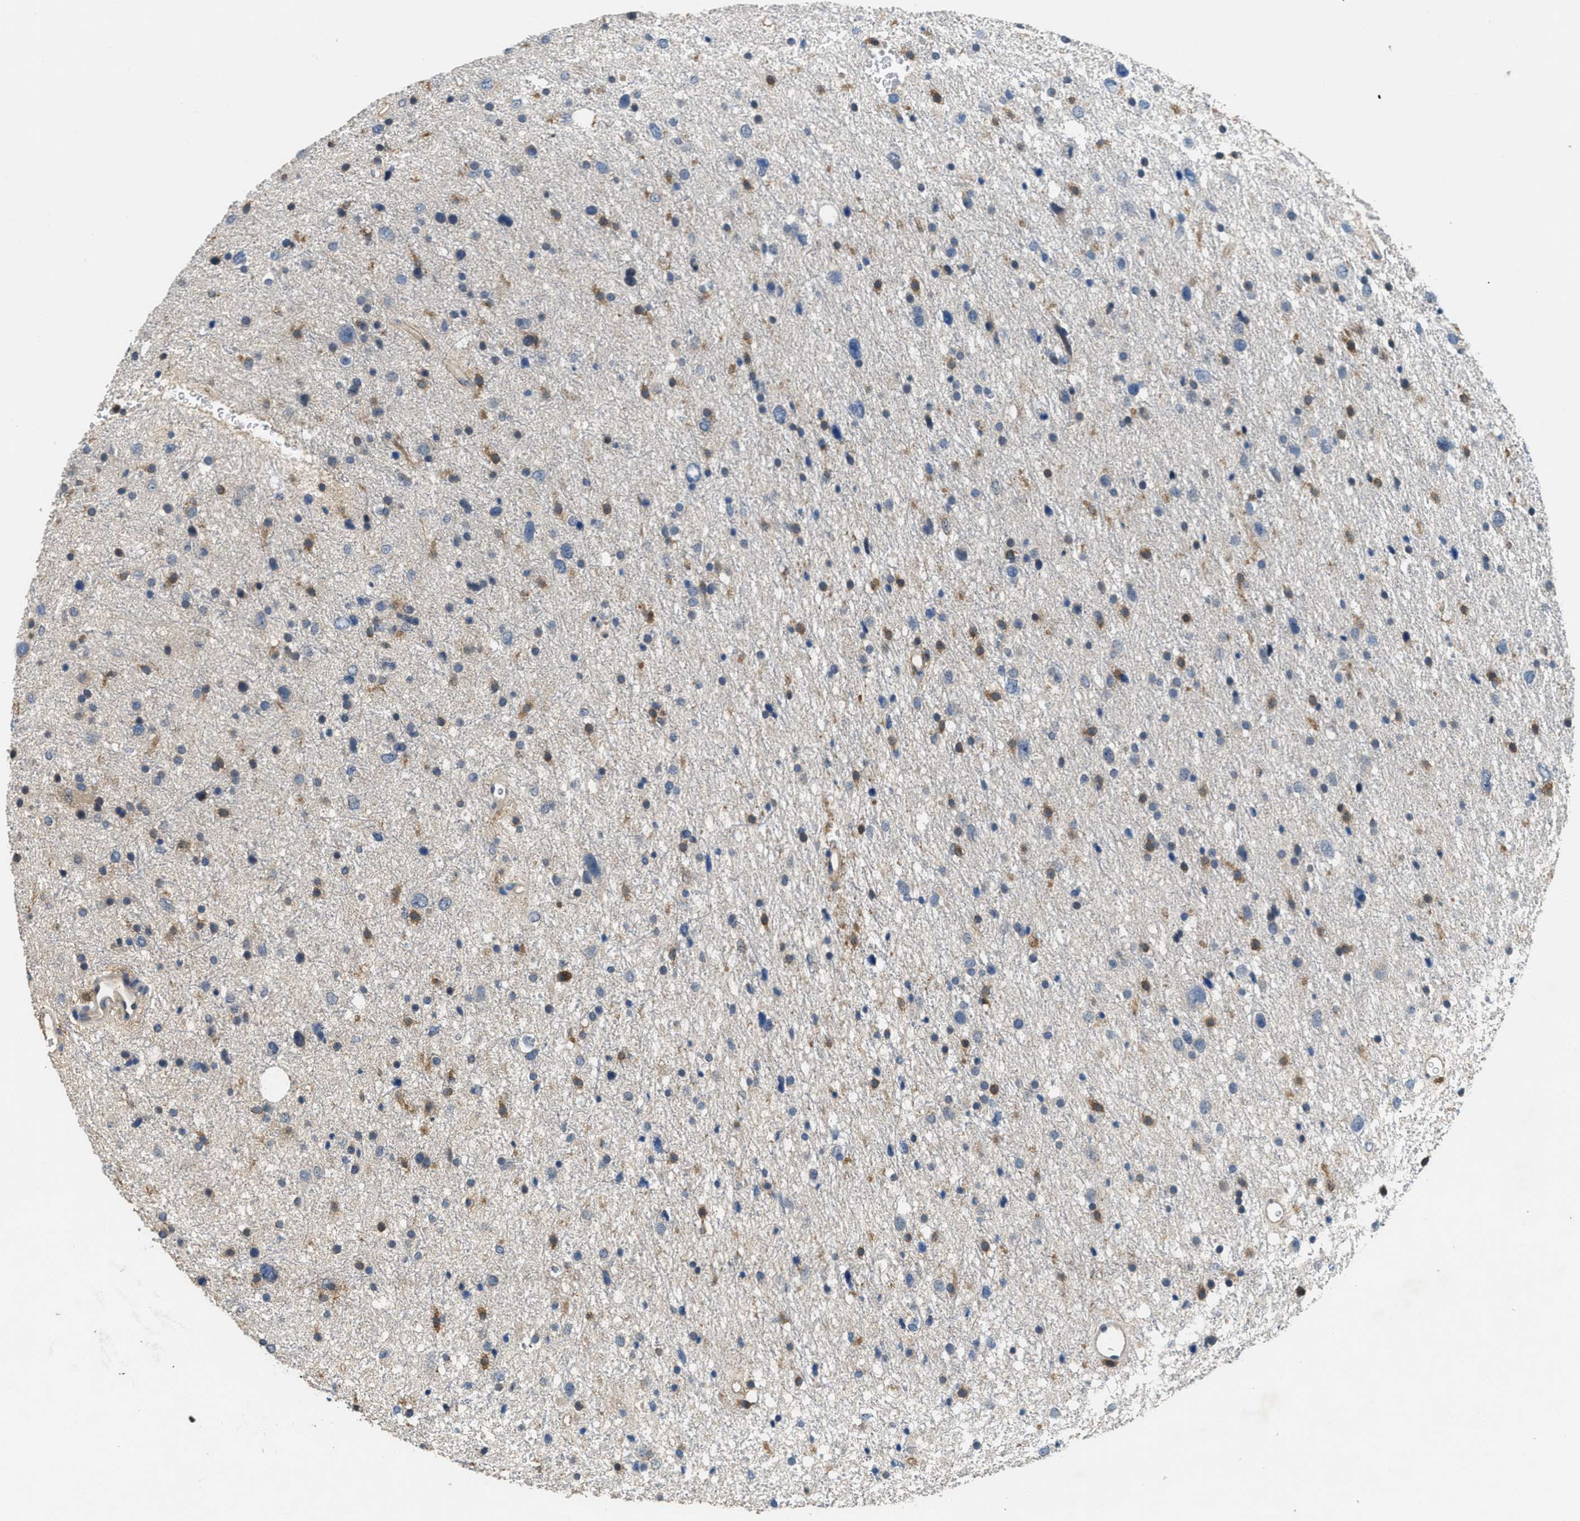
{"staining": {"intensity": "moderate", "quantity": "25%-75%", "location": "cytoplasmic/membranous"}, "tissue": "glioma", "cell_type": "Tumor cells", "image_type": "cancer", "snomed": [{"axis": "morphology", "description": "Glioma, malignant, Low grade"}, {"axis": "topography", "description": "Brain"}], "caption": "An immunohistochemistry micrograph of tumor tissue is shown. Protein staining in brown labels moderate cytoplasmic/membranous positivity in glioma within tumor cells. (brown staining indicates protein expression, while blue staining denotes nuclei).", "gene": "DGKE", "patient": {"sex": "female", "age": 37}}